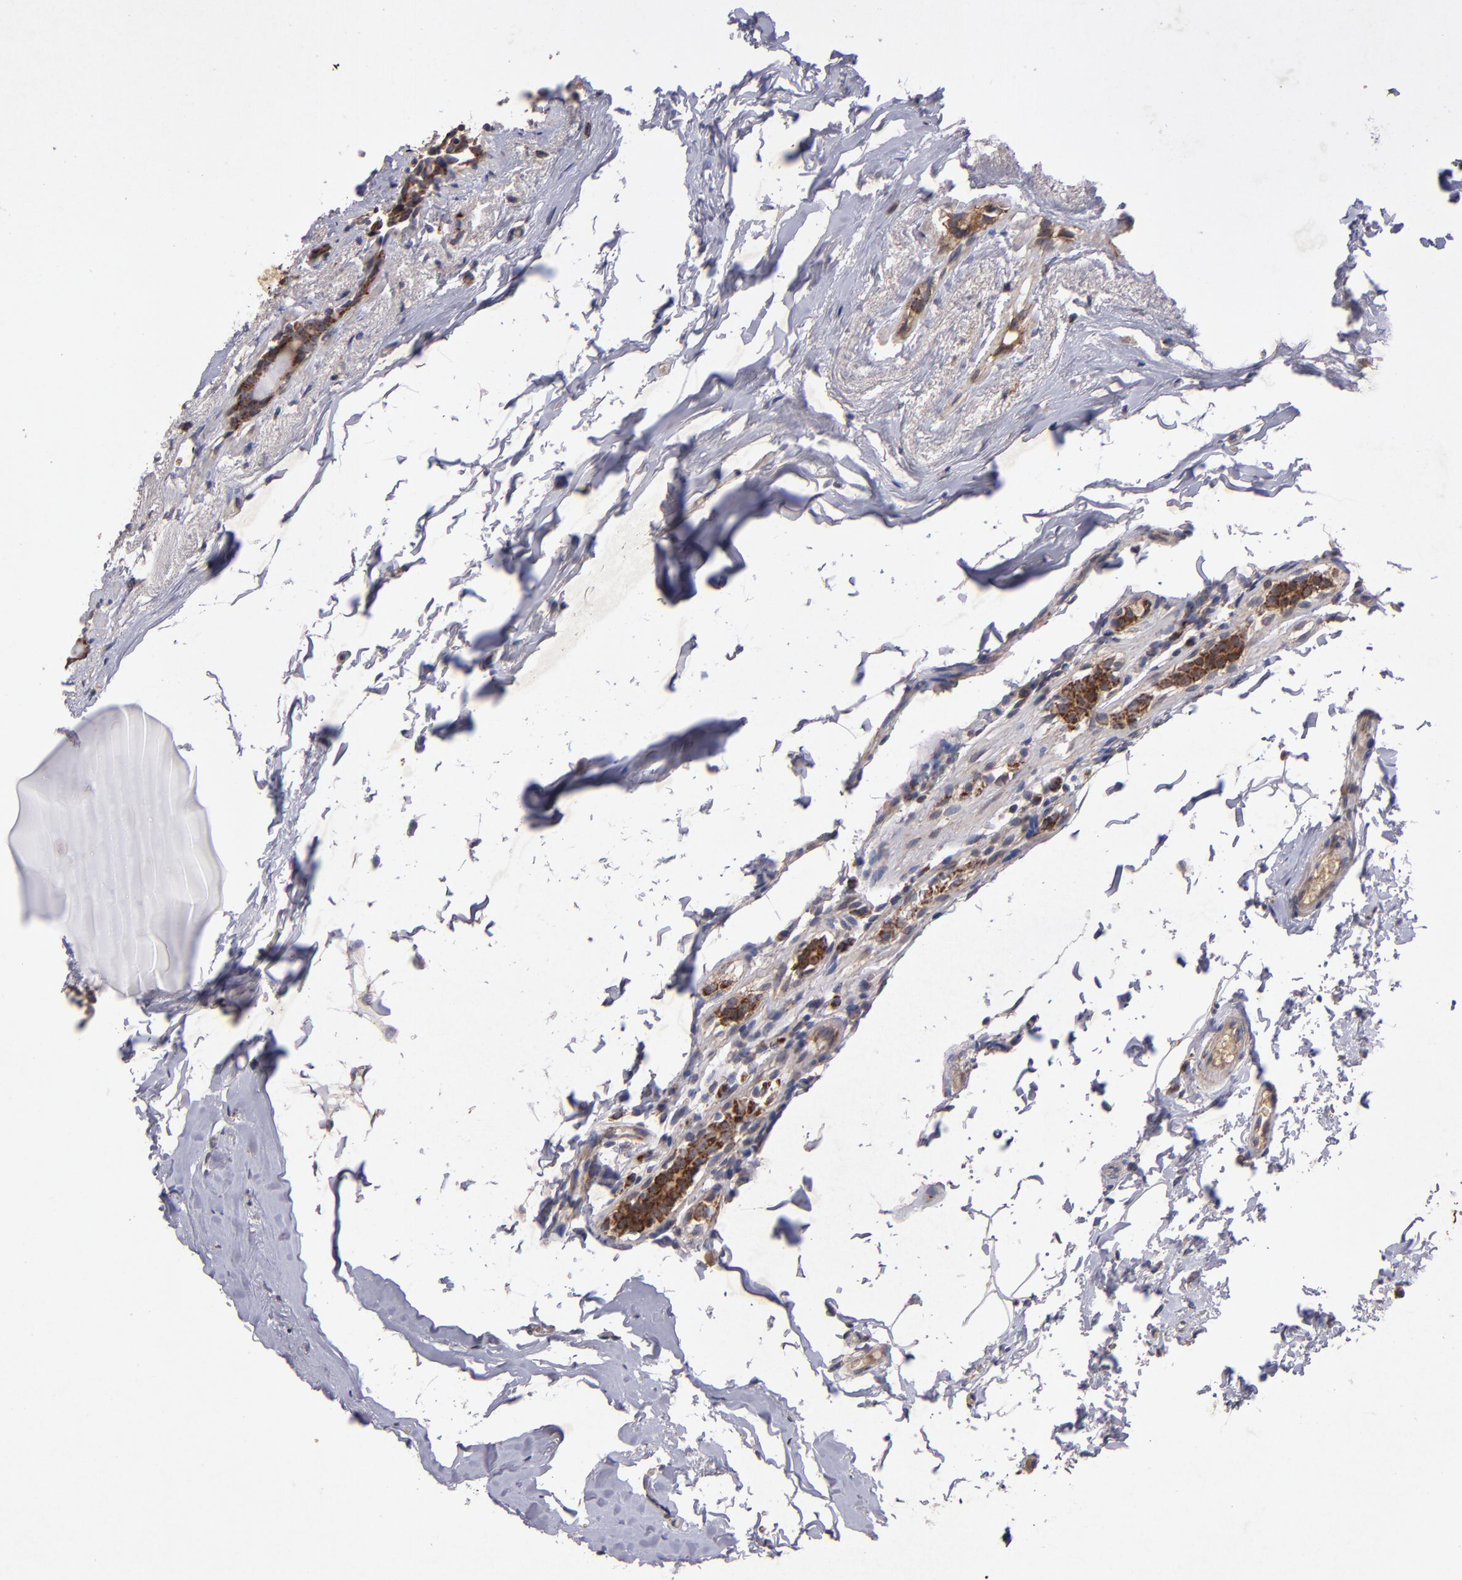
{"staining": {"intensity": "moderate", "quantity": ">75%", "location": "cytoplasmic/membranous"}, "tissue": "breast cancer", "cell_type": "Tumor cells", "image_type": "cancer", "snomed": [{"axis": "morphology", "description": "Lobular carcinoma"}, {"axis": "topography", "description": "Breast"}], "caption": "Immunohistochemical staining of lobular carcinoma (breast) exhibits moderate cytoplasmic/membranous protein expression in about >75% of tumor cells.", "gene": "TIMM9", "patient": {"sex": "female", "age": 55}}